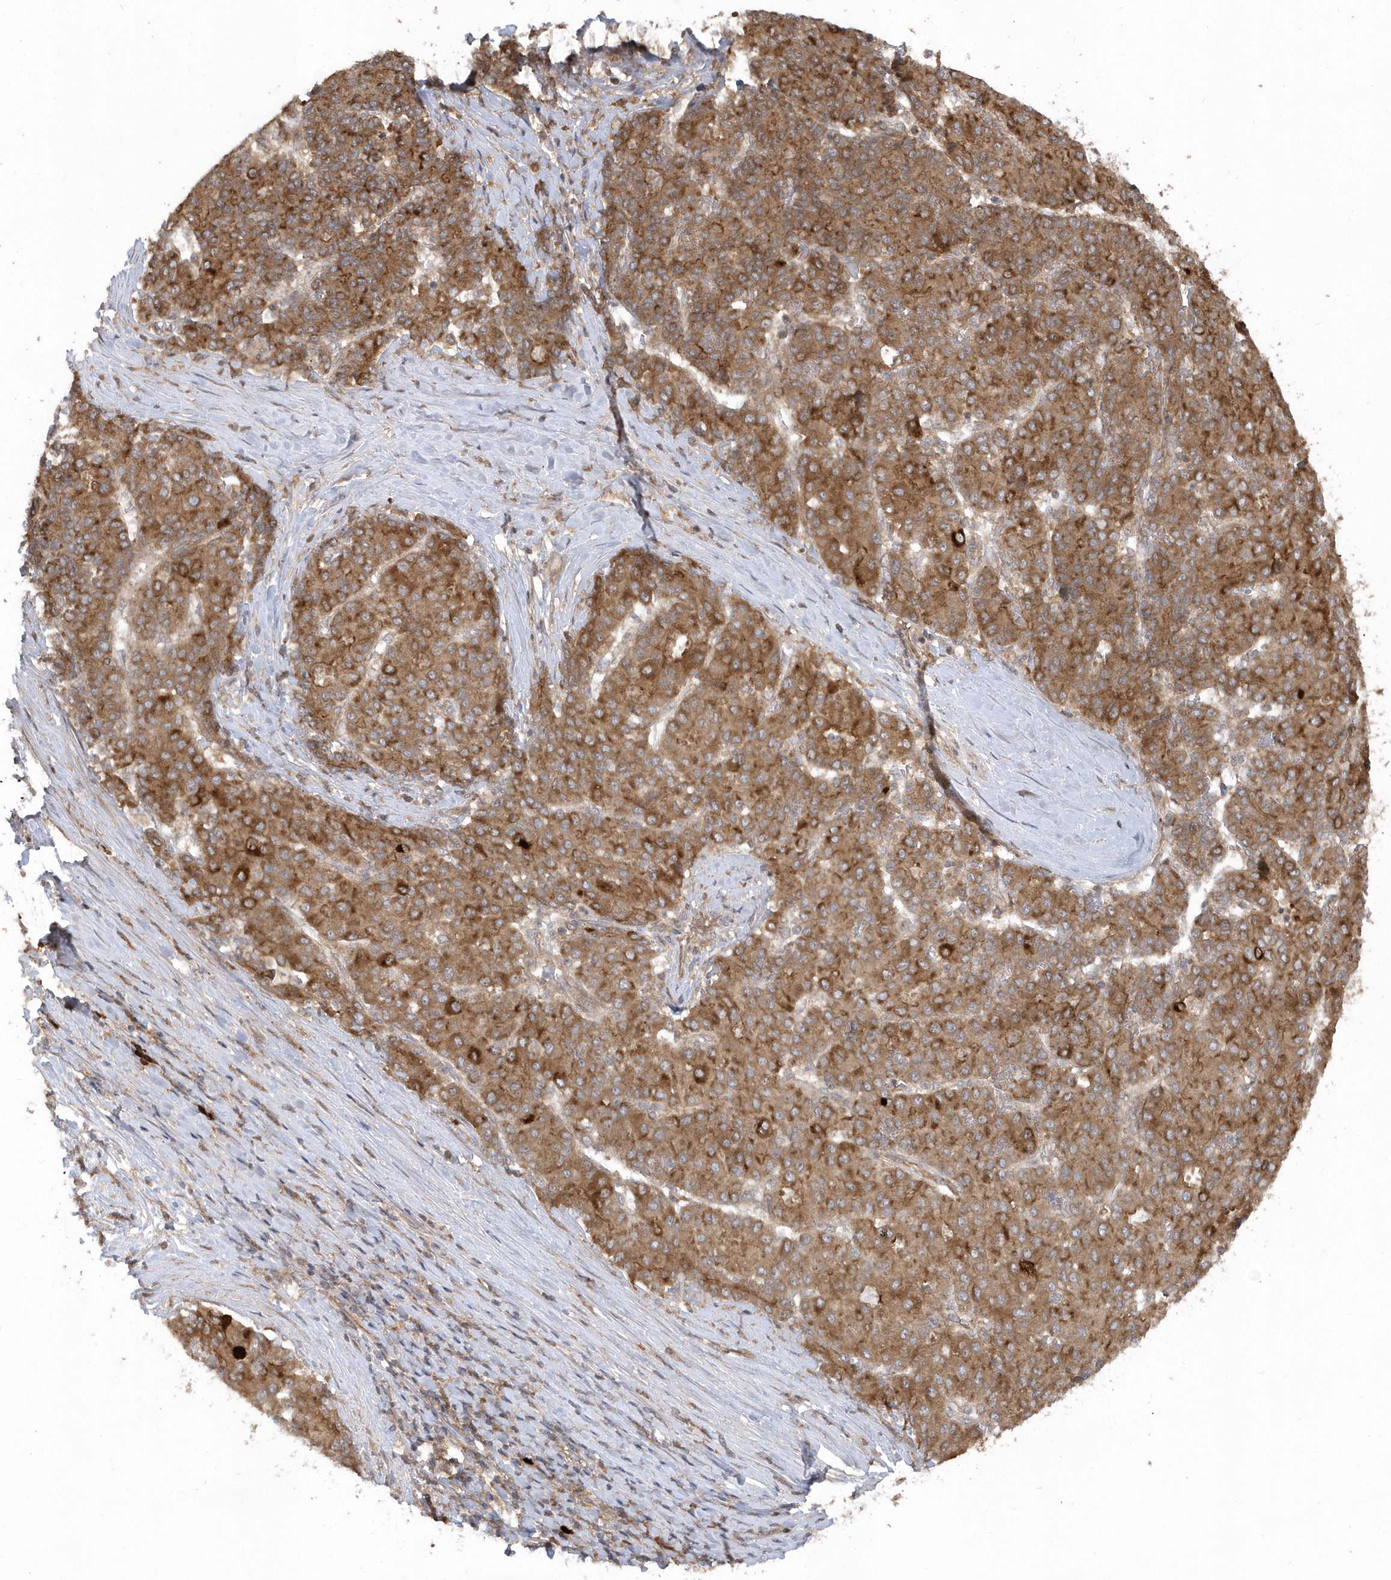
{"staining": {"intensity": "moderate", "quantity": ">75%", "location": "cytoplasmic/membranous"}, "tissue": "liver cancer", "cell_type": "Tumor cells", "image_type": "cancer", "snomed": [{"axis": "morphology", "description": "Carcinoma, Hepatocellular, NOS"}, {"axis": "topography", "description": "Liver"}], "caption": "High-power microscopy captured an immunohistochemistry image of hepatocellular carcinoma (liver), revealing moderate cytoplasmic/membranous expression in about >75% of tumor cells. (Stains: DAB in brown, nuclei in blue, Microscopy: brightfield microscopy at high magnification).", "gene": "HERPUD1", "patient": {"sex": "male", "age": 65}}